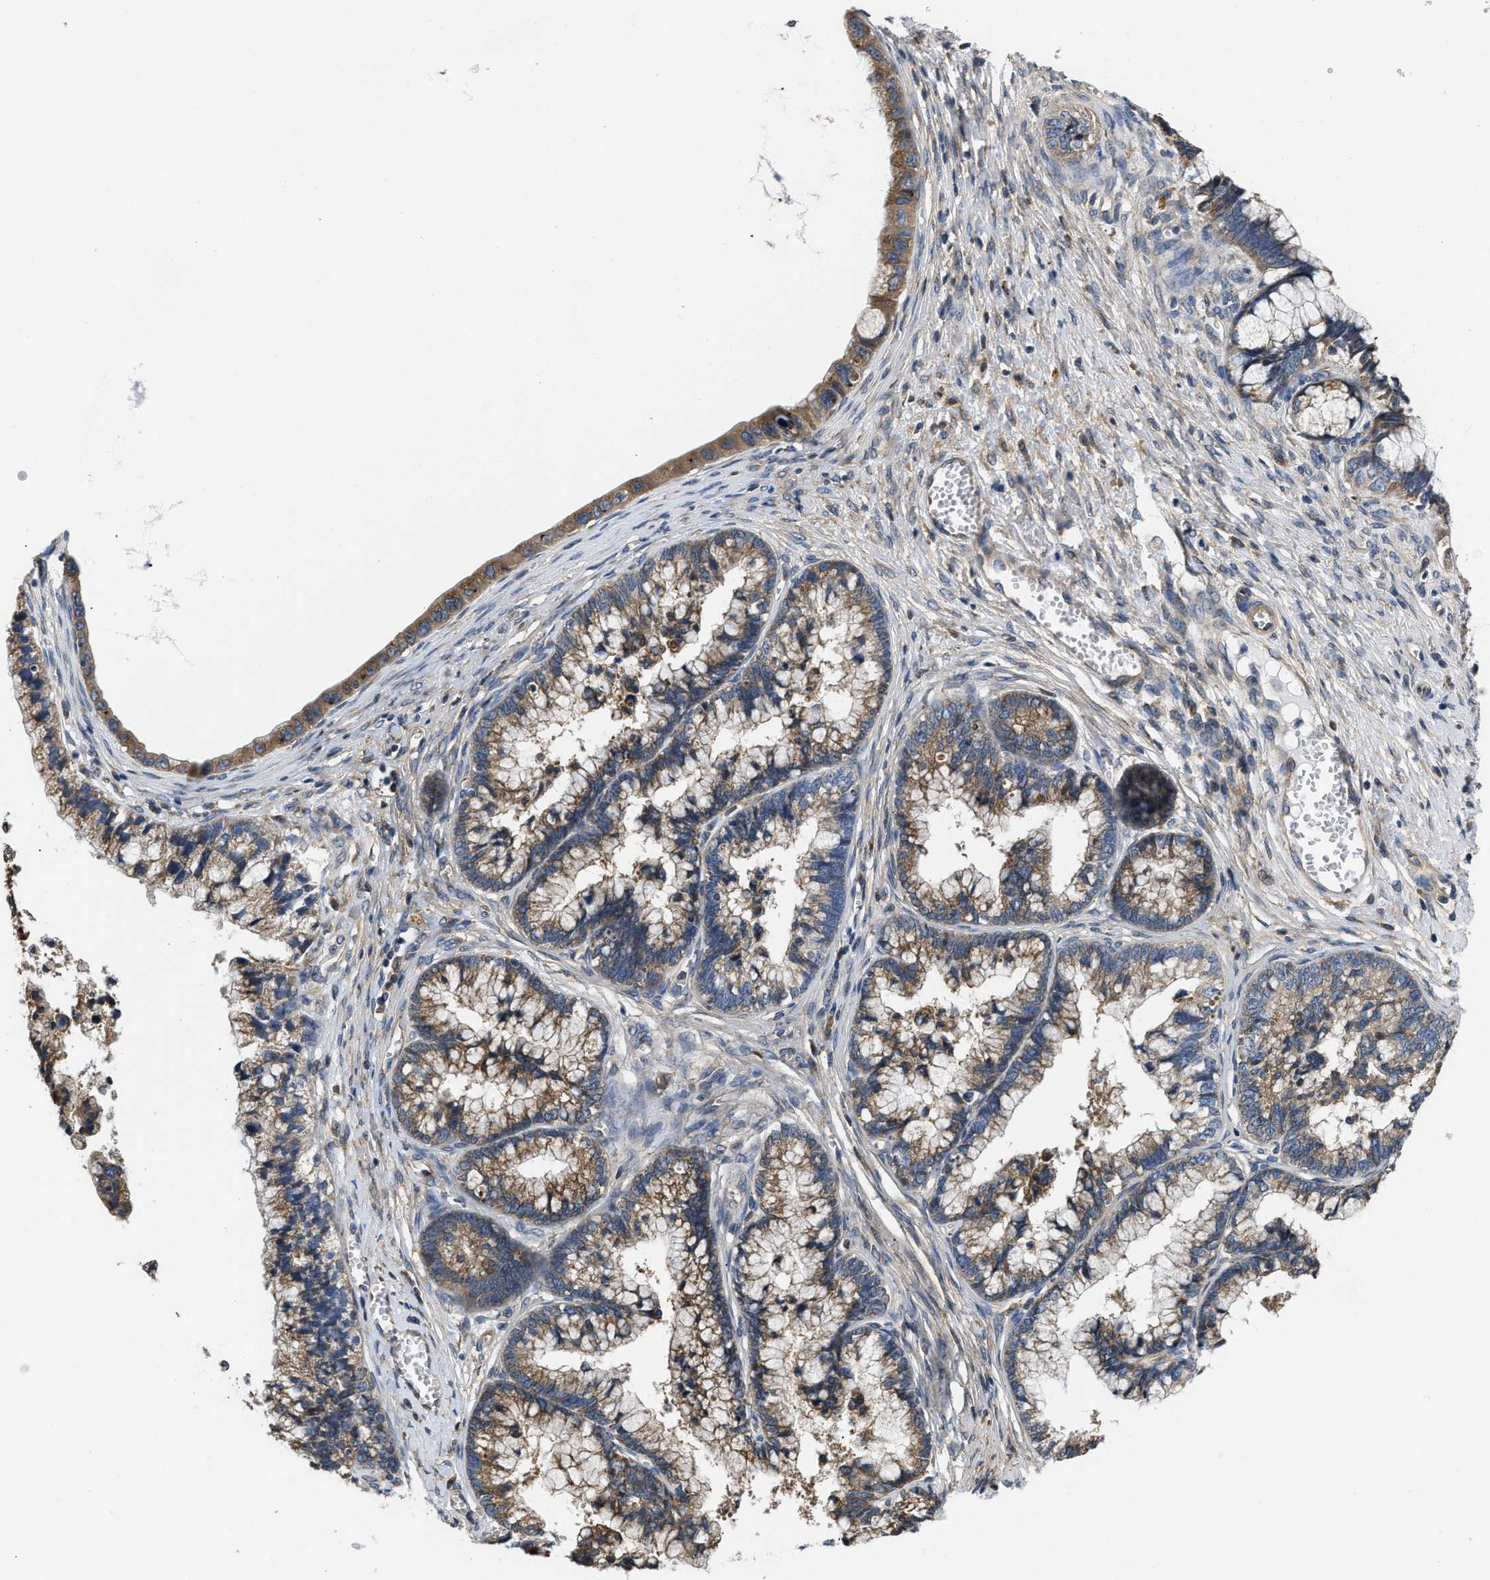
{"staining": {"intensity": "moderate", "quantity": ">75%", "location": "cytoplasmic/membranous"}, "tissue": "cervical cancer", "cell_type": "Tumor cells", "image_type": "cancer", "snomed": [{"axis": "morphology", "description": "Adenocarcinoma, NOS"}, {"axis": "topography", "description": "Cervix"}], "caption": "Tumor cells show medium levels of moderate cytoplasmic/membranous positivity in approximately >75% of cells in cervical adenocarcinoma. (Brightfield microscopy of DAB IHC at high magnification).", "gene": "CEP128", "patient": {"sex": "female", "age": 44}}